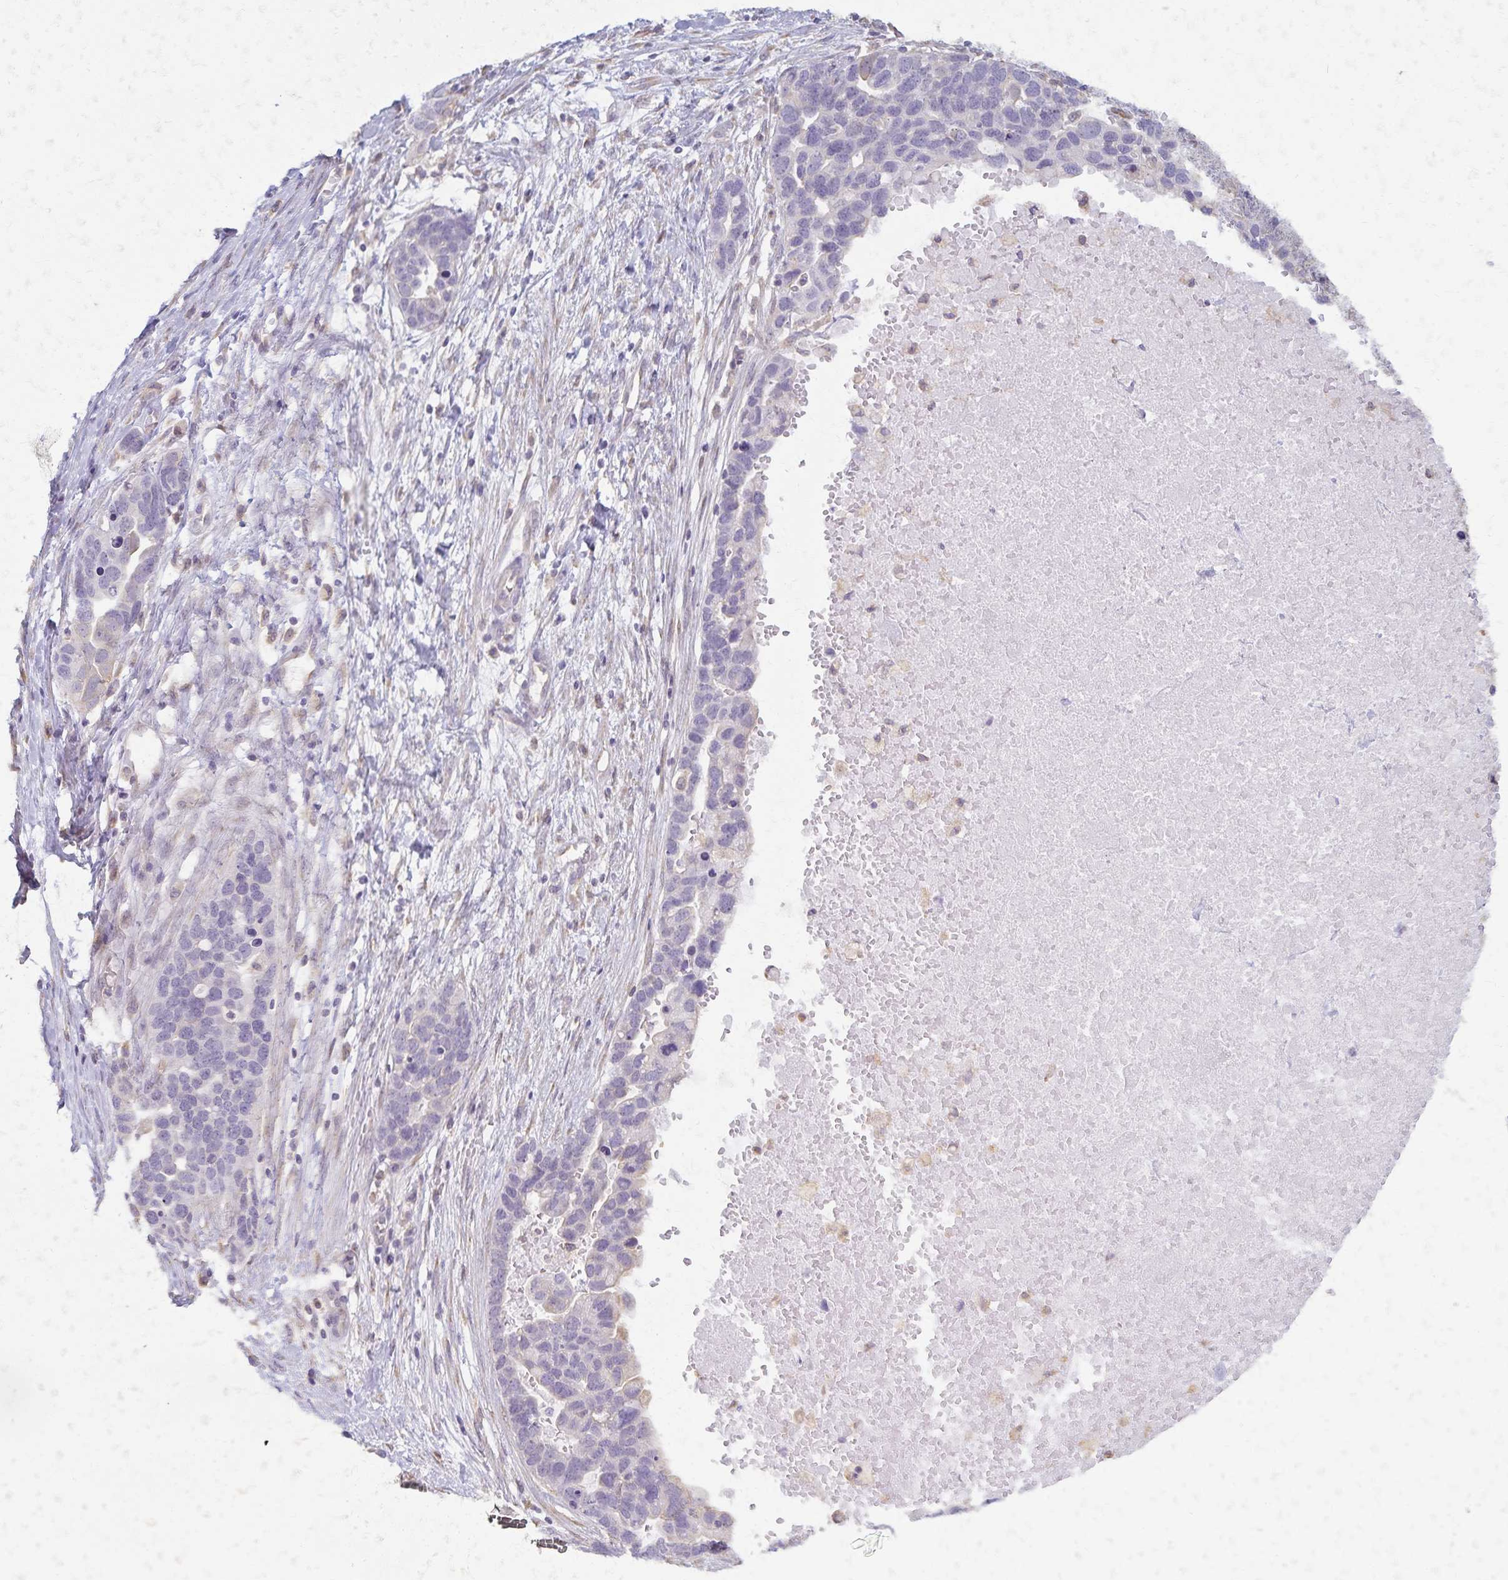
{"staining": {"intensity": "negative", "quantity": "none", "location": "none"}, "tissue": "ovarian cancer", "cell_type": "Tumor cells", "image_type": "cancer", "snomed": [{"axis": "morphology", "description": "Cystadenocarcinoma, serous, NOS"}, {"axis": "topography", "description": "Ovary"}], "caption": "The immunohistochemistry (IHC) histopathology image has no significant positivity in tumor cells of ovarian cancer tissue.", "gene": "KISS1", "patient": {"sex": "female", "age": 54}}